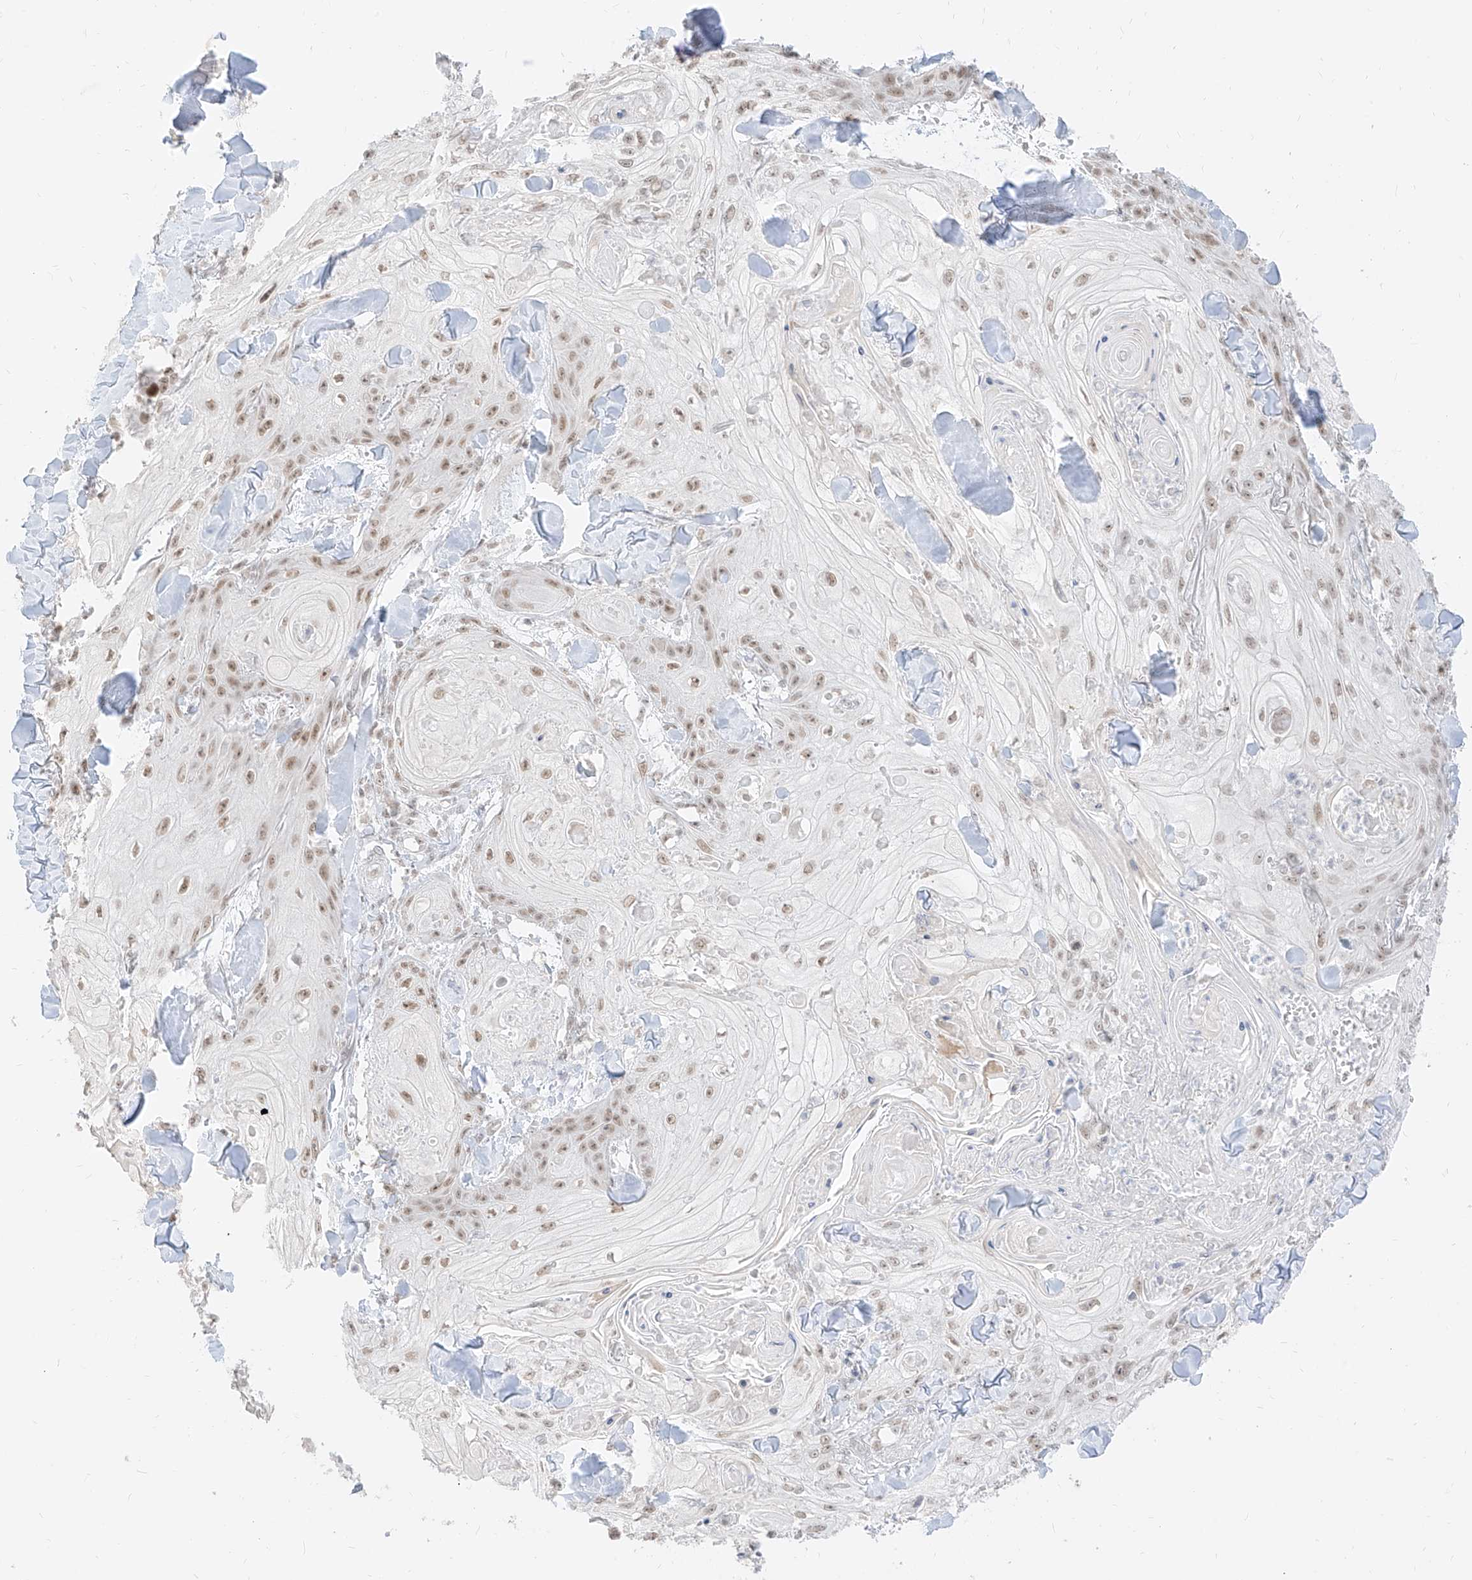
{"staining": {"intensity": "moderate", "quantity": ">75%", "location": "nuclear"}, "tissue": "skin cancer", "cell_type": "Tumor cells", "image_type": "cancer", "snomed": [{"axis": "morphology", "description": "Squamous cell carcinoma, NOS"}, {"axis": "topography", "description": "Skin"}], "caption": "Skin cancer stained with a protein marker exhibits moderate staining in tumor cells.", "gene": "SUPT5H", "patient": {"sex": "male", "age": 74}}